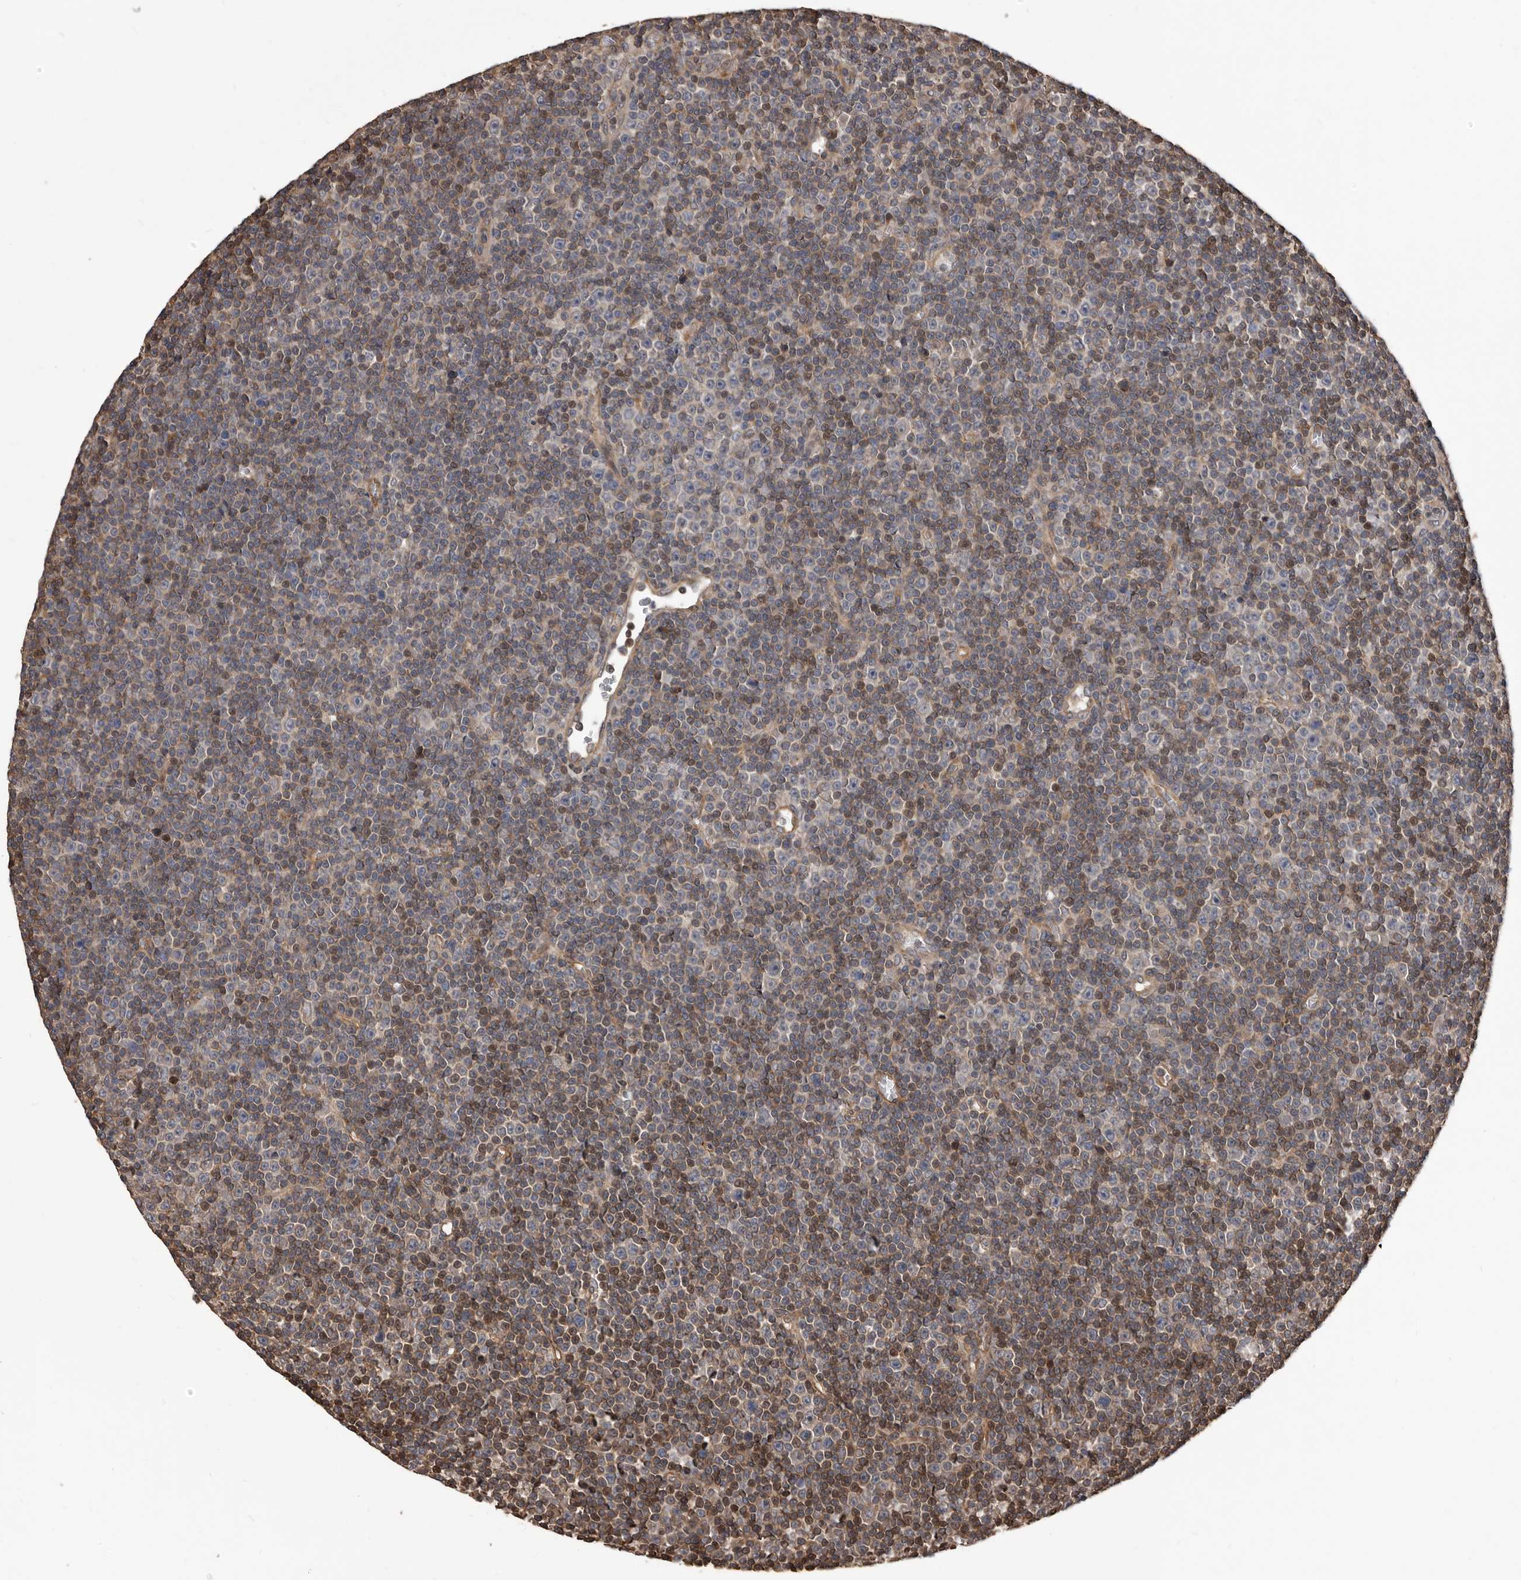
{"staining": {"intensity": "negative", "quantity": "none", "location": "none"}, "tissue": "lymphoma", "cell_type": "Tumor cells", "image_type": "cancer", "snomed": [{"axis": "morphology", "description": "Malignant lymphoma, non-Hodgkin's type, Low grade"}, {"axis": "topography", "description": "Lymph node"}], "caption": "There is no significant expression in tumor cells of lymphoma.", "gene": "ADAMTS2", "patient": {"sex": "female", "age": 67}}